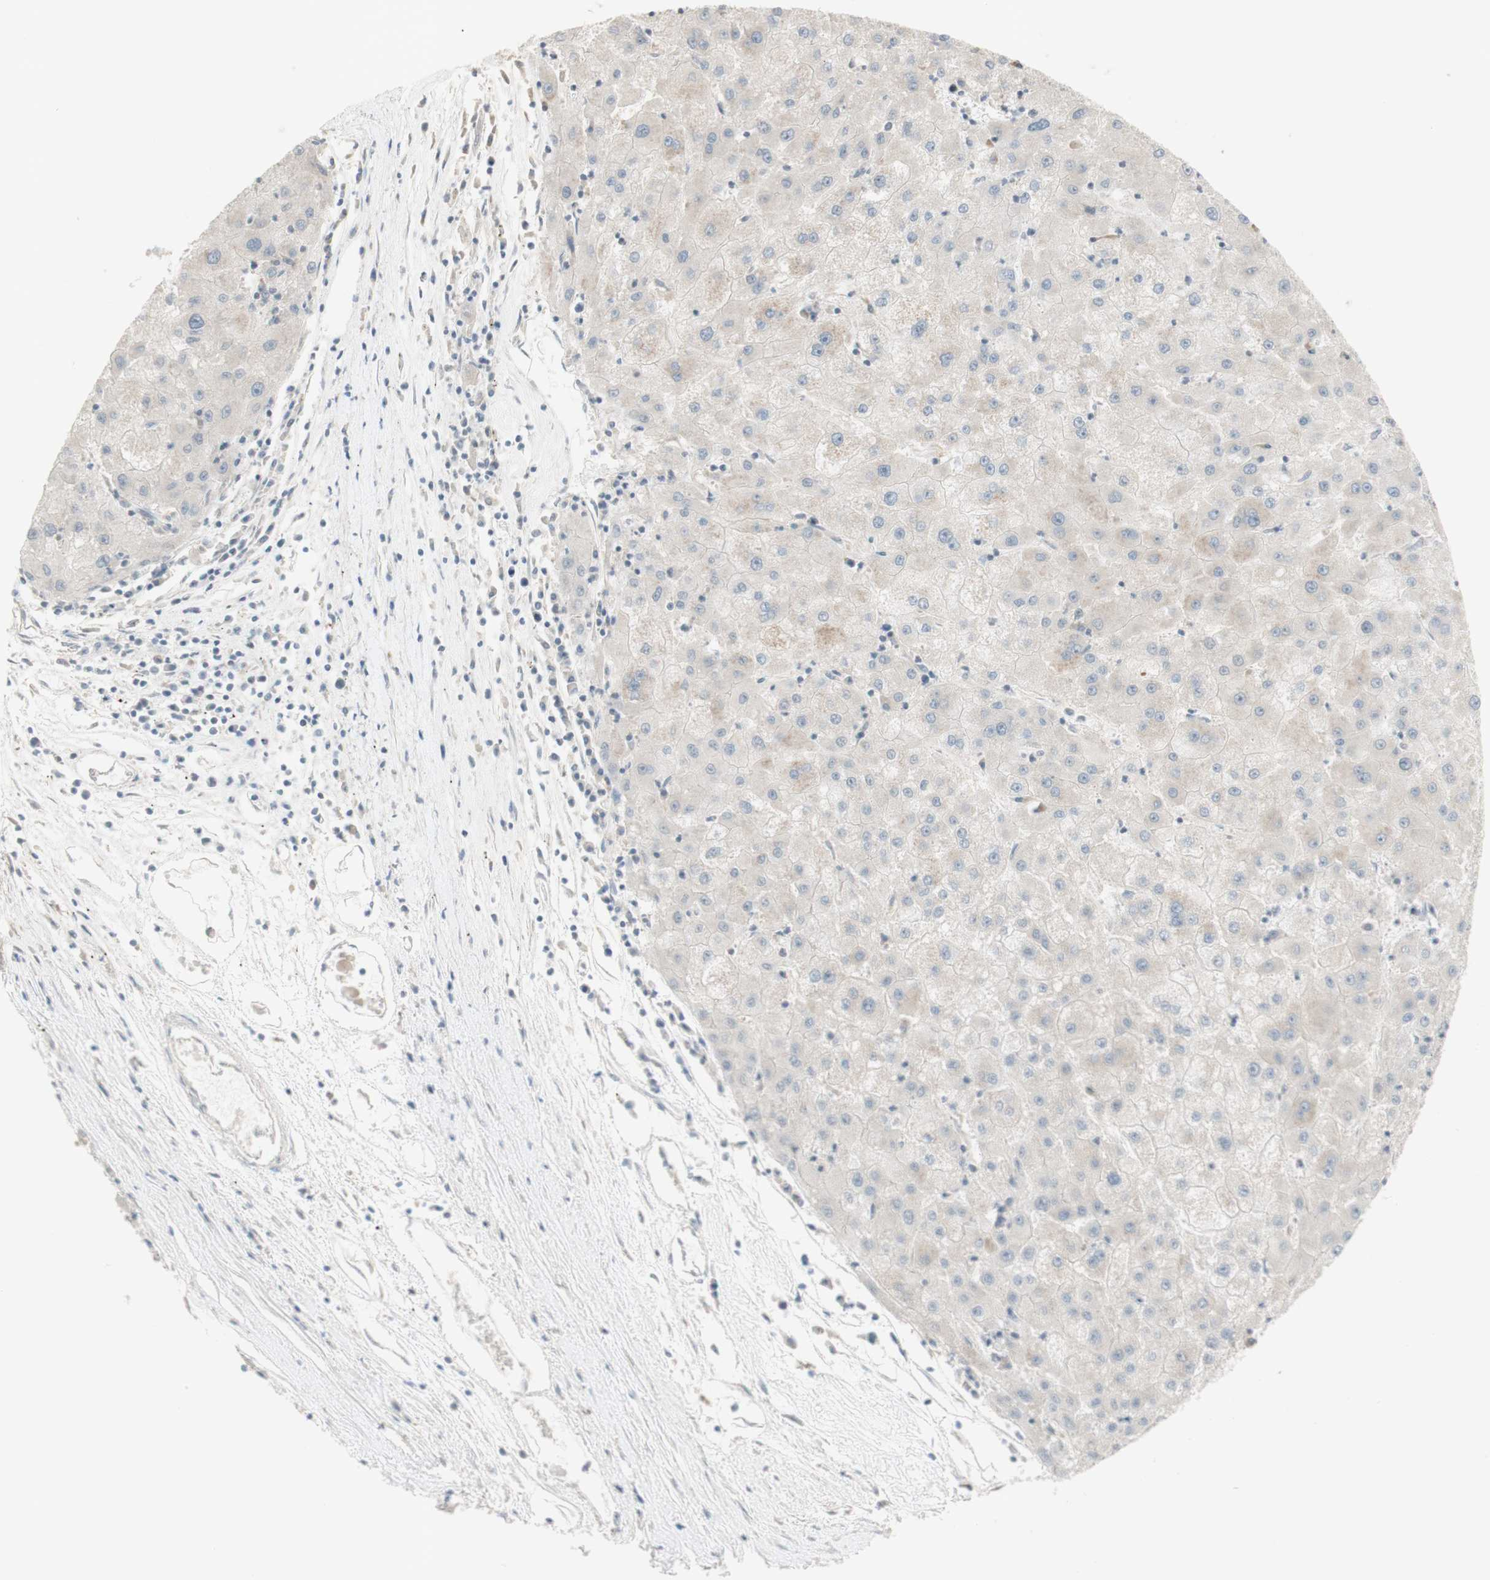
{"staining": {"intensity": "negative", "quantity": "none", "location": "none"}, "tissue": "liver cancer", "cell_type": "Tumor cells", "image_type": "cancer", "snomed": [{"axis": "morphology", "description": "Carcinoma, Hepatocellular, NOS"}, {"axis": "topography", "description": "Liver"}], "caption": "DAB immunohistochemical staining of human liver cancer (hepatocellular carcinoma) shows no significant expression in tumor cells.", "gene": "PLCD4", "patient": {"sex": "male", "age": 72}}